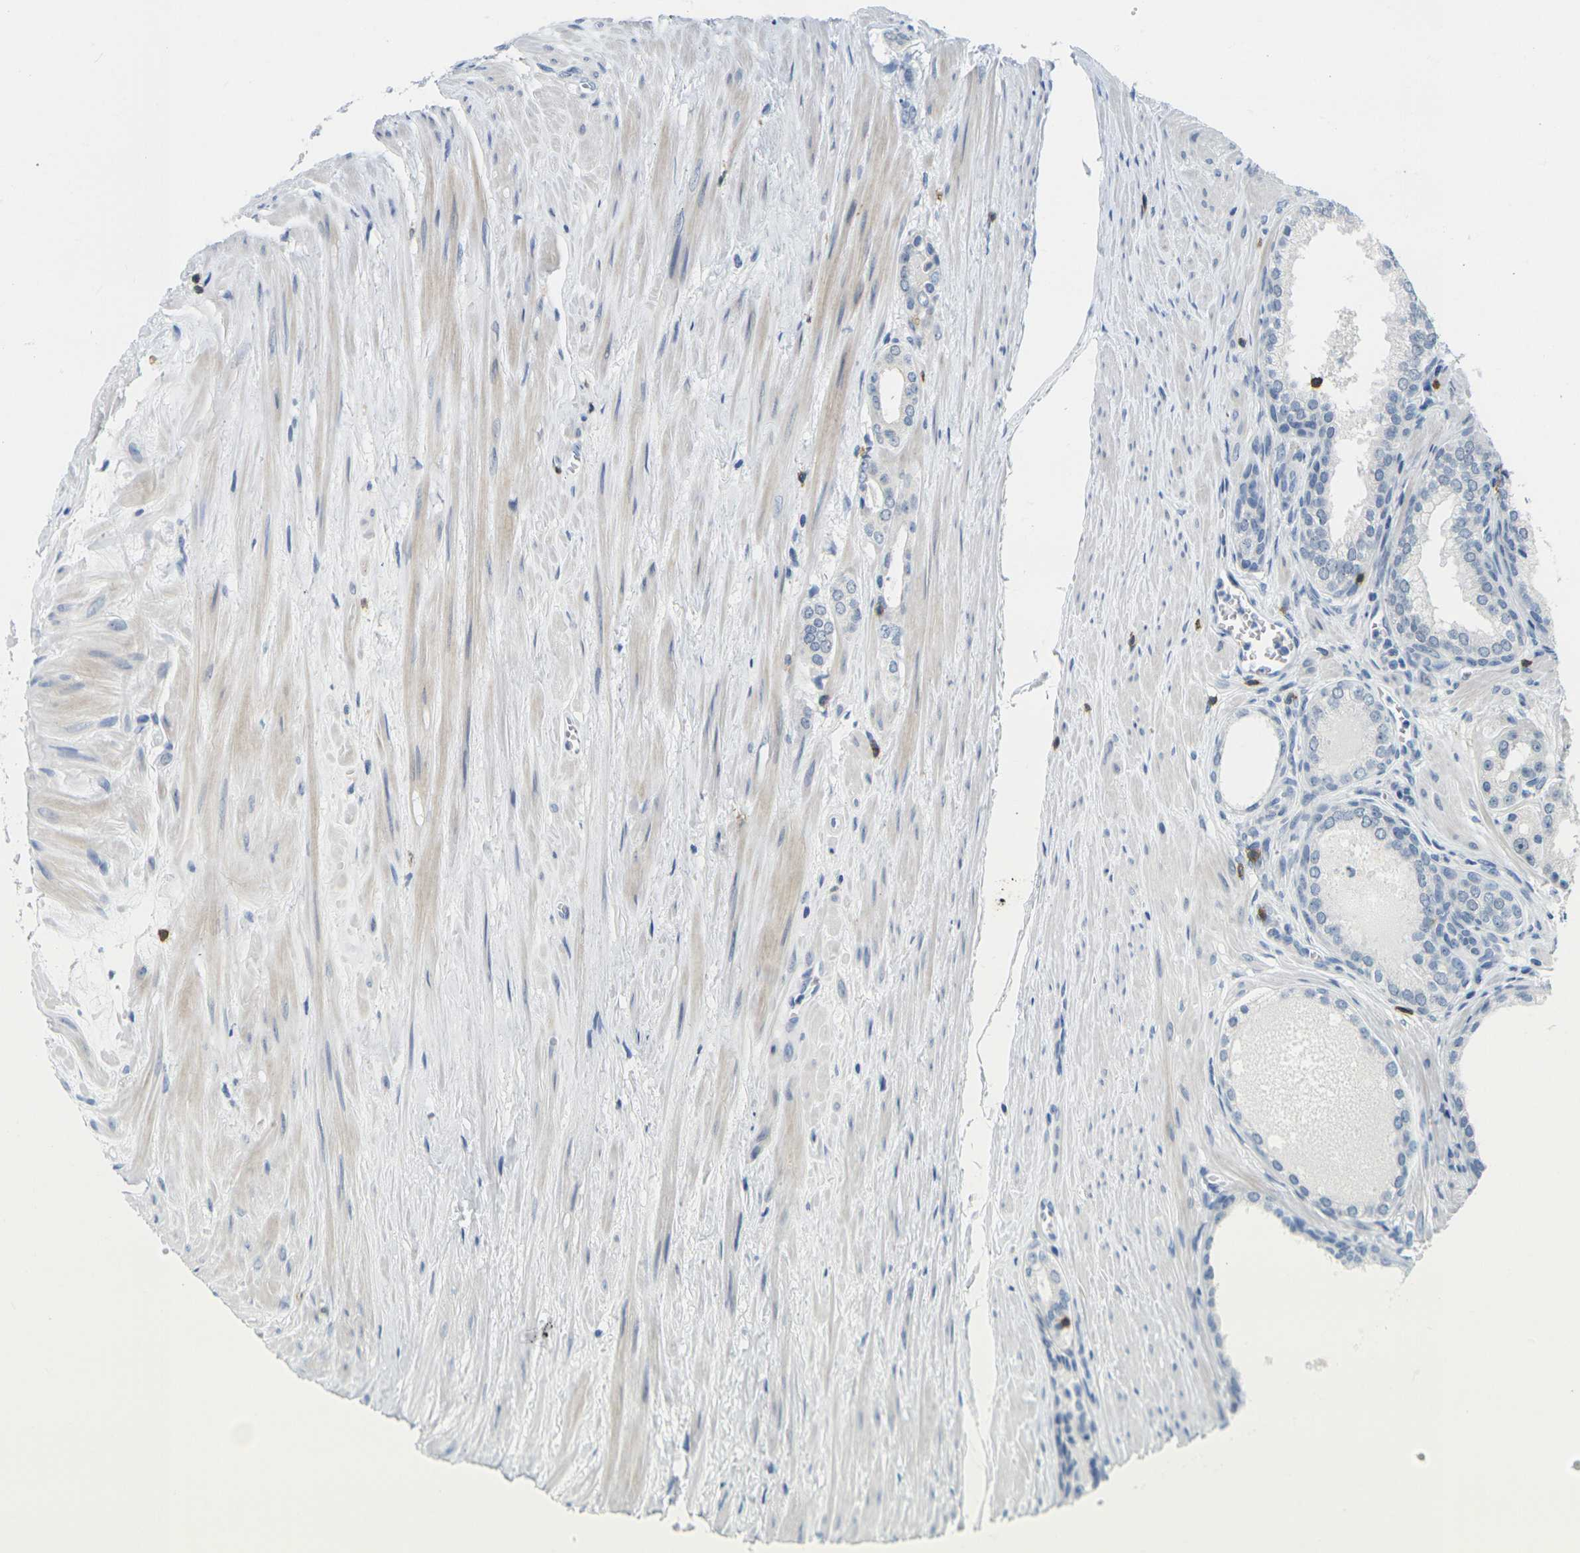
{"staining": {"intensity": "negative", "quantity": "none", "location": "none"}, "tissue": "prostate cancer", "cell_type": "Tumor cells", "image_type": "cancer", "snomed": [{"axis": "morphology", "description": "Adenocarcinoma, Low grade"}, {"axis": "topography", "description": "Prostate"}], "caption": "An IHC photomicrograph of prostate cancer (adenocarcinoma (low-grade)) is shown. There is no staining in tumor cells of prostate cancer (adenocarcinoma (low-grade)).", "gene": "CD3D", "patient": {"sex": "male", "age": 57}}